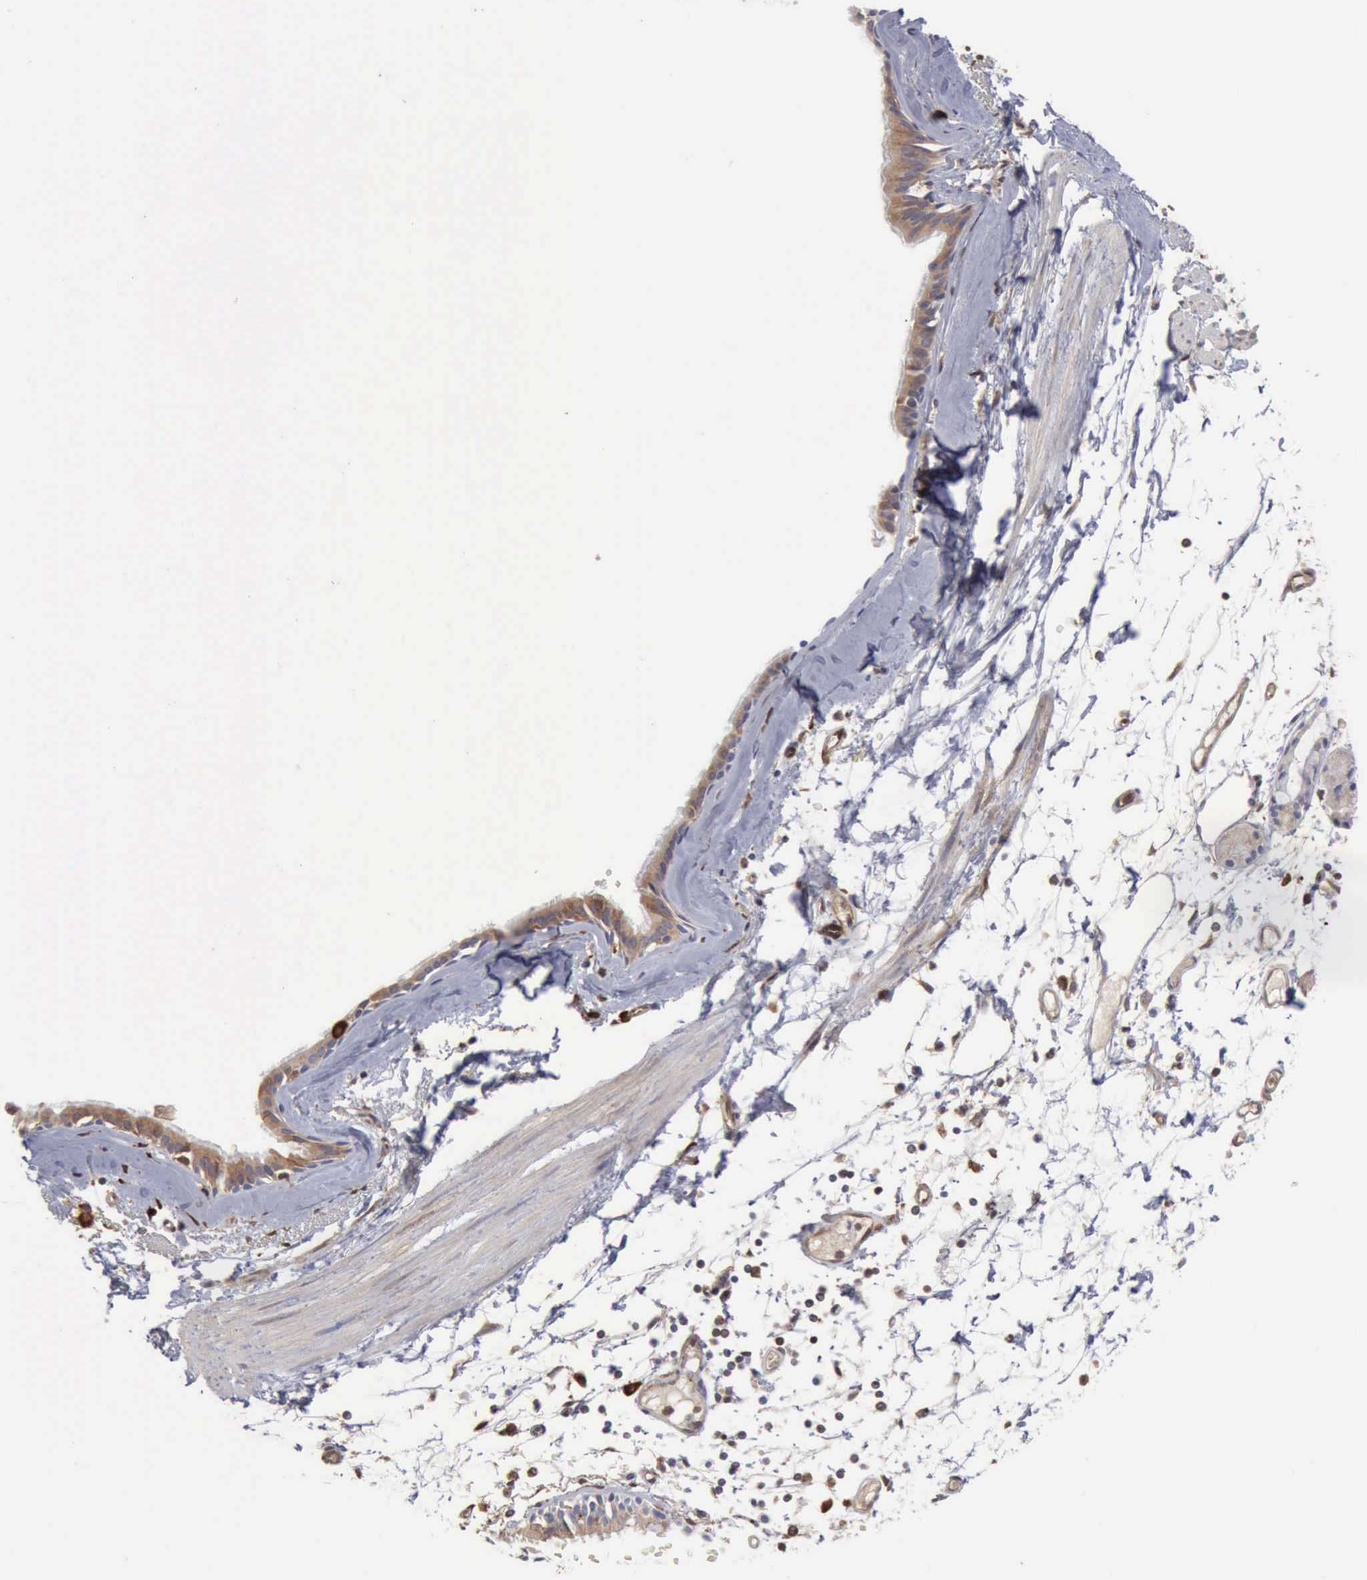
{"staining": {"intensity": "weak", "quantity": "25%-75%", "location": "cytoplasmic/membranous"}, "tissue": "bronchus", "cell_type": "Respiratory epithelial cells", "image_type": "normal", "snomed": [{"axis": "morphology", "description": "Normal tissue, NOS"}, {"axis": "topography", "description": "Bronchus"}, {"axis": "topography", "description": "Lung"}], "caption": "Brown immunohistochemical staining in normal human bronchus shows weak cytoplasmic/membranous expression in approximately 25%-75% of respiratory epithelial cells.", "gene": "APOL2", "patient": {"sex": "female", "age": 56}}